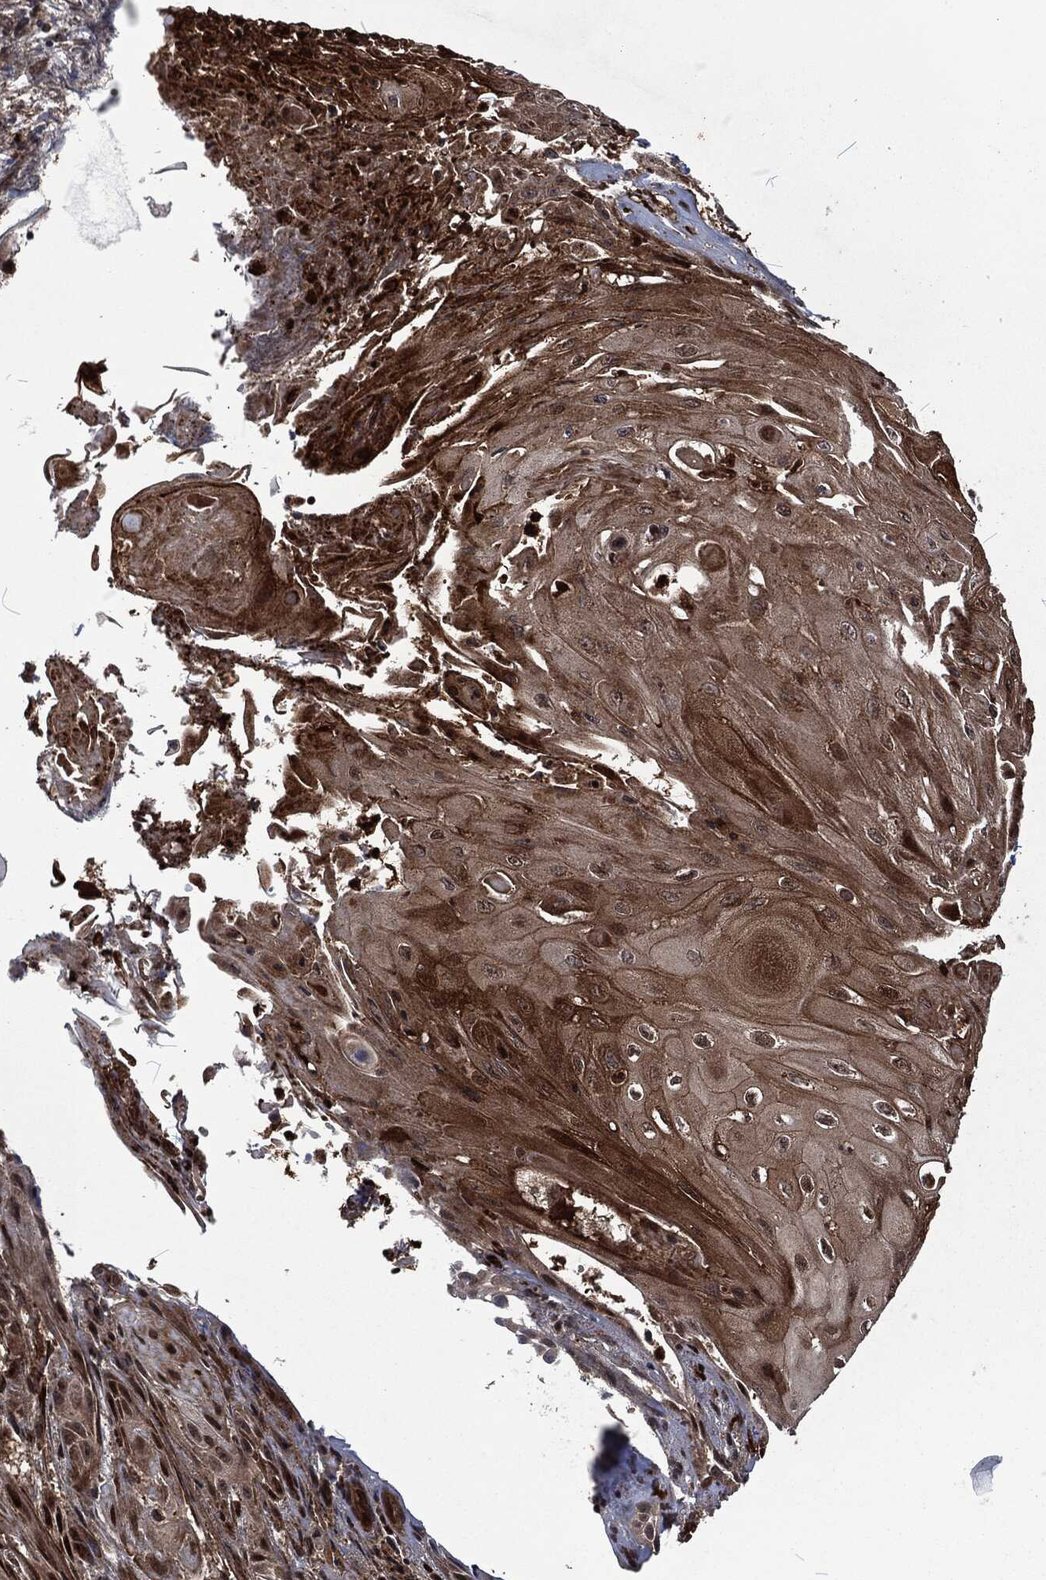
{"staining": {"intensity": "moderate", "quantity": "25%-75%", "location": "cytoplasmic/membranous"}, "tissue": "skin cancer", "cell_type": "Tumor cells", "image_type": "cancer", "snomed": [{"axis": "morphology", "description": "Squamous cell carcinoma, NOS"}, {"axis": "topography", "description": "Skin"}], "caption": "Skin squamous cell carcinoma stained with immunohistochemistry (IHC) demonstrates moderate cytoplasmic/membranous staining in approximately 25%-75% of tumor cells.", "gene": "CMPK2", "patient": {"sex": "male", "age": 62}}